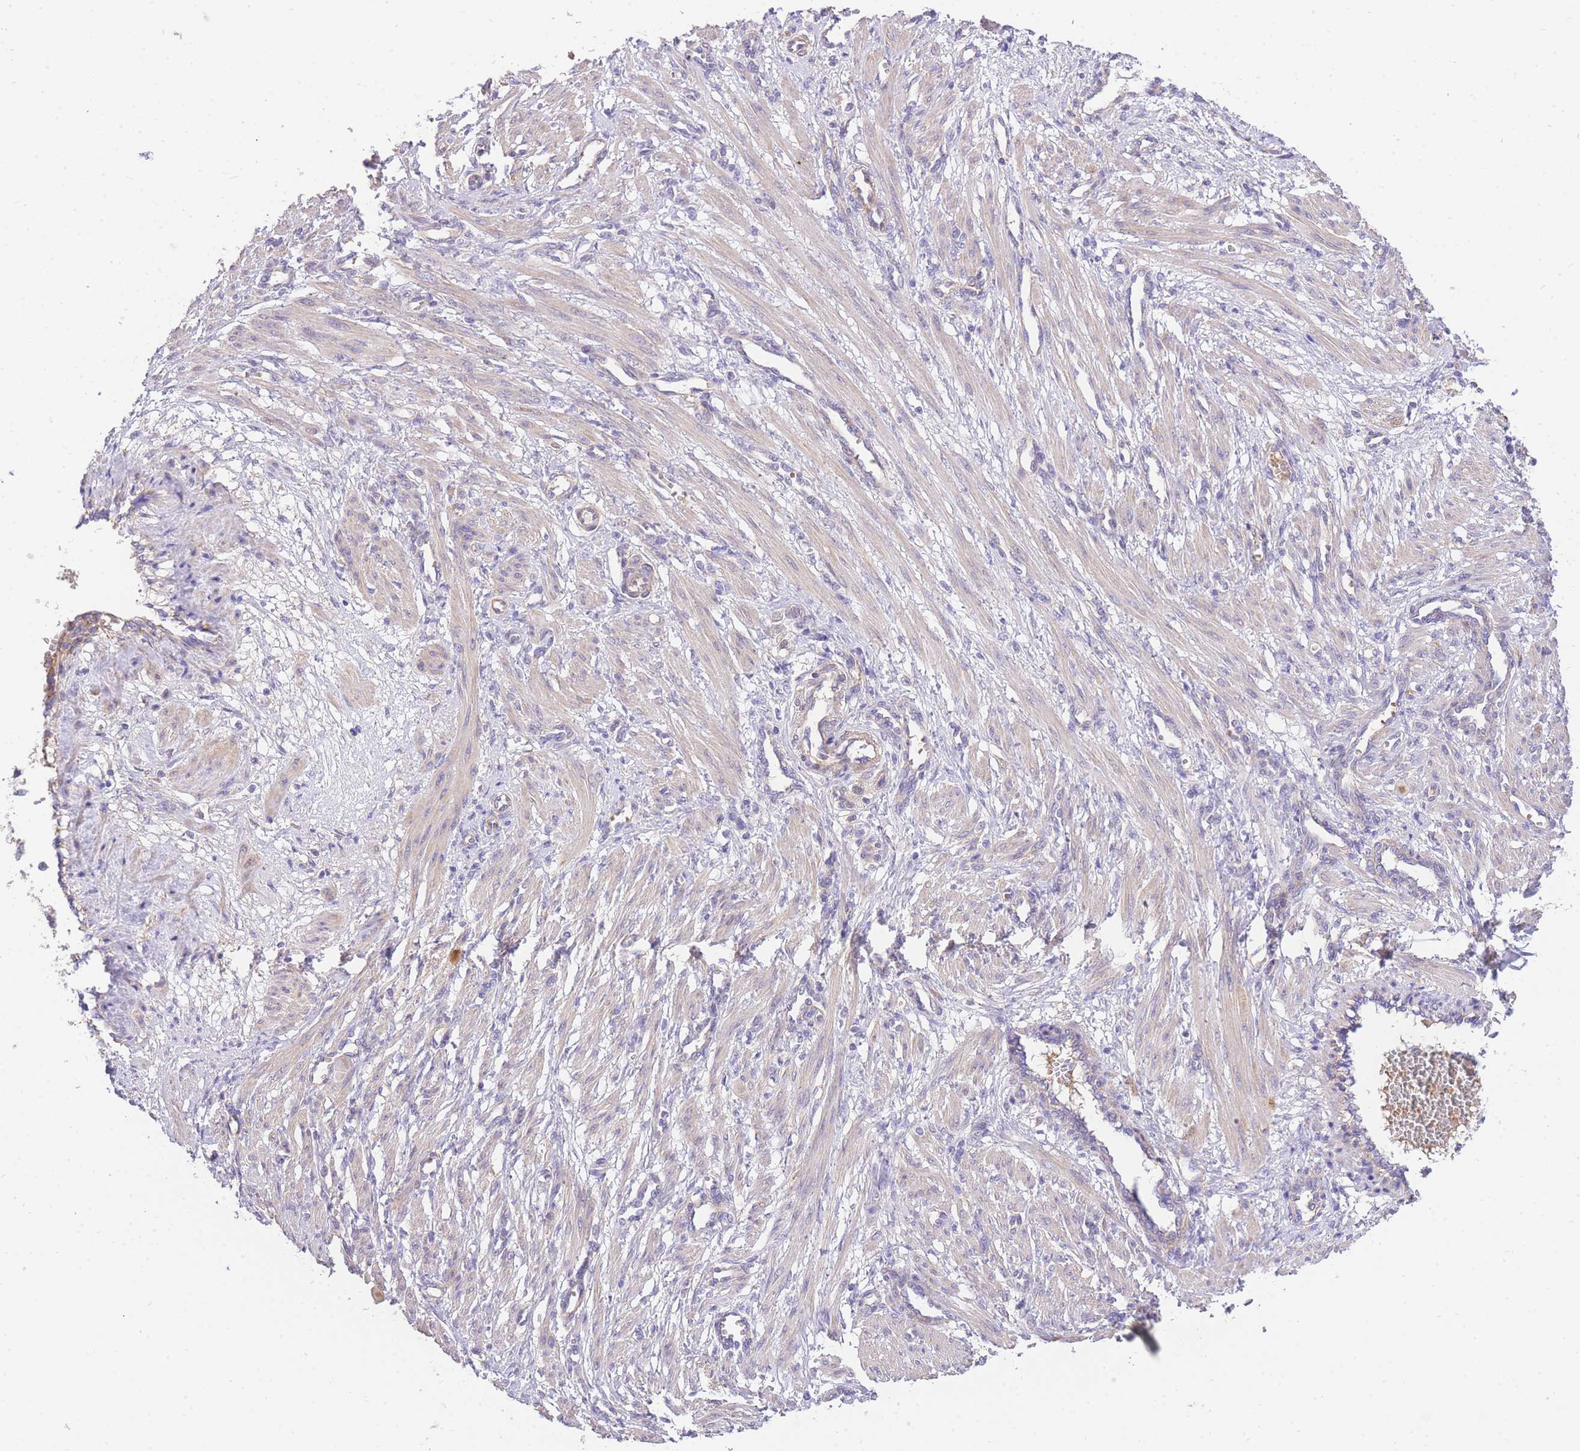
{"staining": {"intensity": "weak", "quantity": "25%-75%", "location": "cytoplasmic/membranous"}, "tissue": "smooth muscle", "cell_type": "Smooth muscle cells", "image_type": "normal", "snomed": [{"axis": "morphology", "description": "Normal tissue, NOS"}, {"axis": "topography", "description": "Endometrium"}], "caption": "Brown immunohistochemical staining in normal smooth muscle demonstrates weak cytoplasmic/membranous staining in about 25%-75% of smooth muscle cells. The protein is shown in brown color, while the nuclei are stained blue.", "gene": "INSYN2B", "patient": {"sex": "female", "age": 33}}